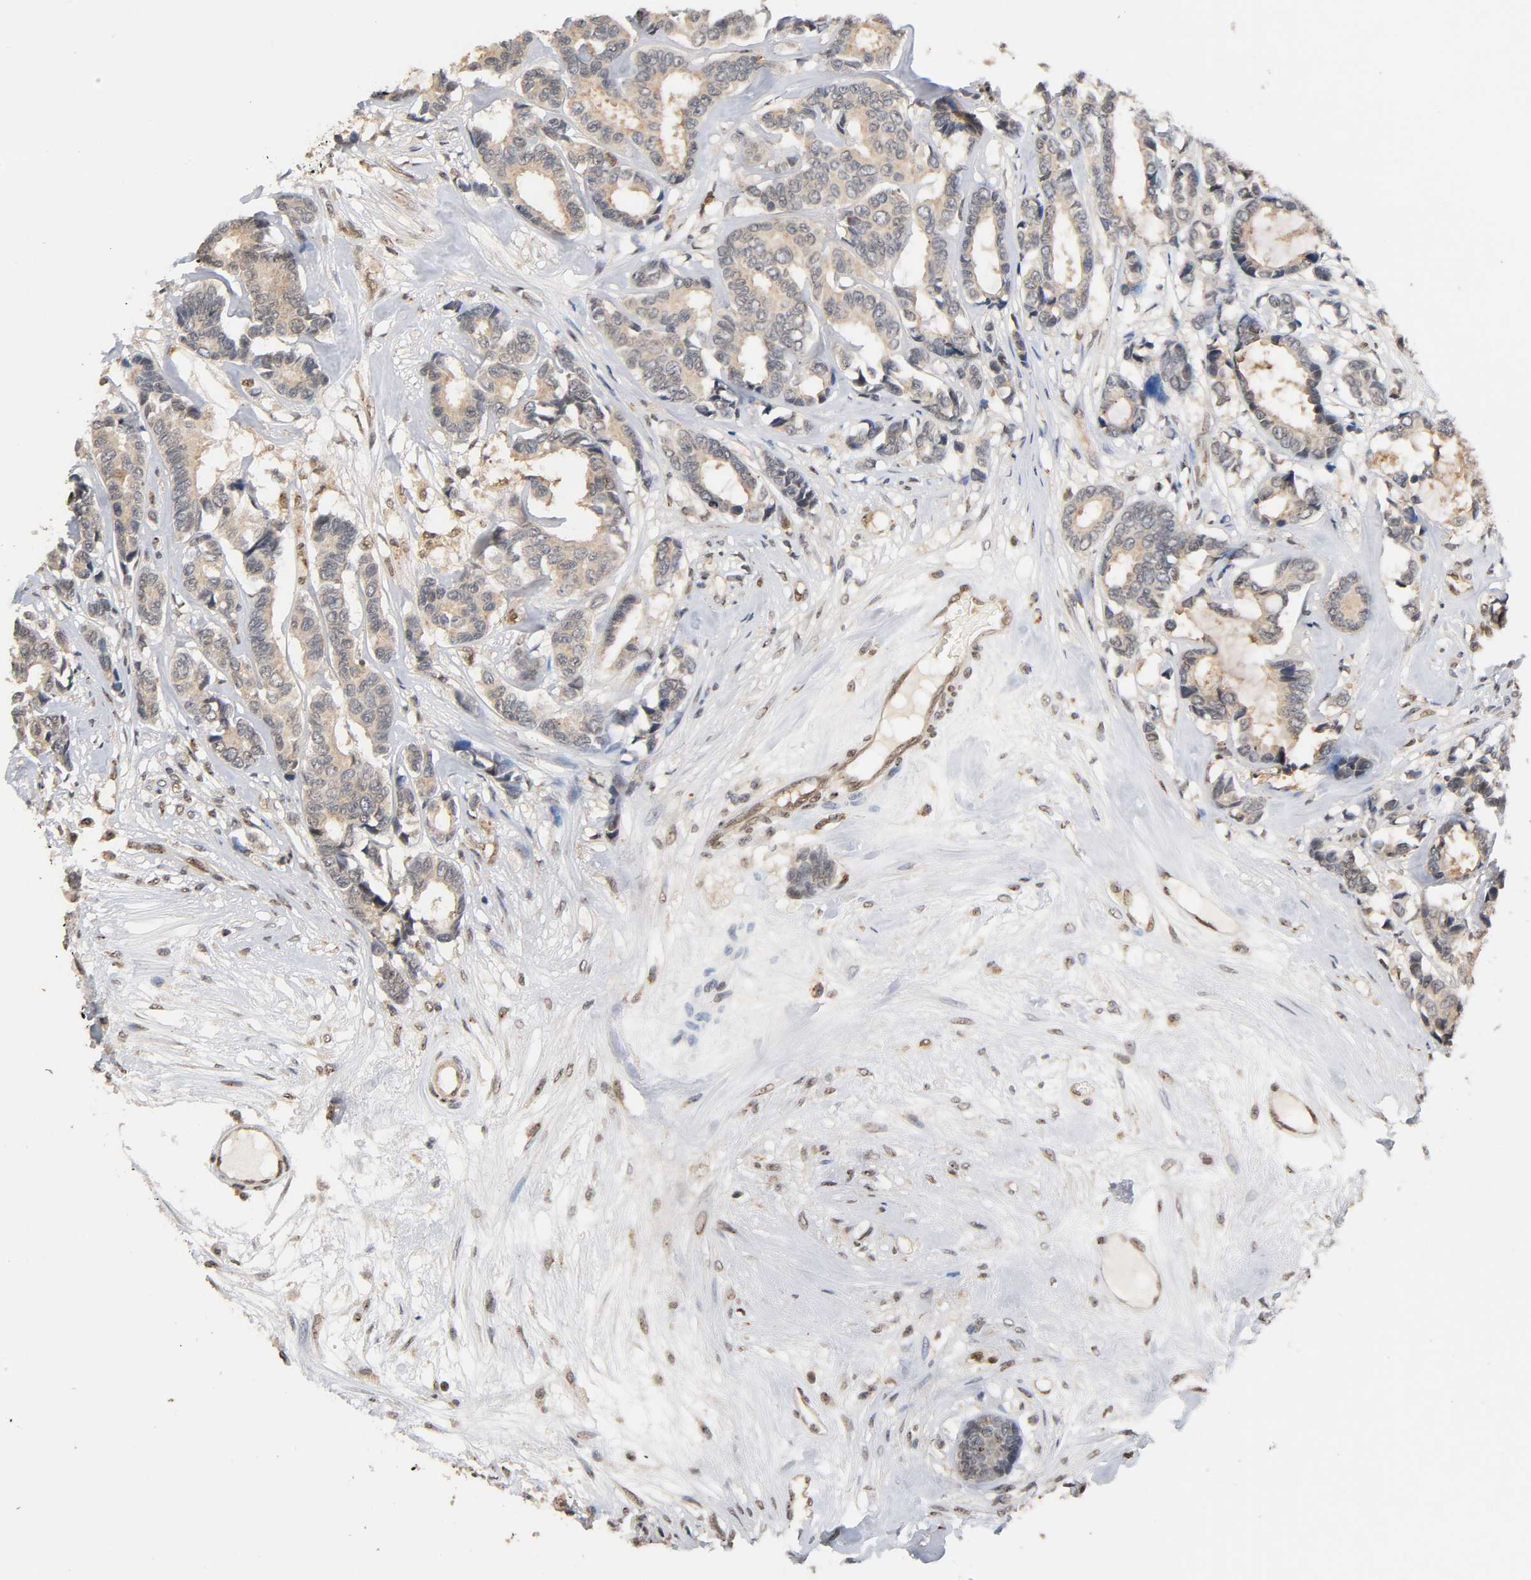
{"staining": {"intensity": "weak", "quantity": "25%-75%", "location": "cytoplasmic/membranous"}, "tissue": "breast cancer", "cell_type": "Tumor cells", "image_type": "cancer", "snomed": [{"axis": "morphology", "description": "Duct carcinoma"}, {"axis": "topography", "description": "Breast"}], "caption": "Infiltrating ductal carcinoma (breast) tissue exhibits weak cytoplasmic/membranous staining in about 25%-75% of tumor cells, visualized by immunohistochemistry.", "gene": "UBC", "patient": {"sex": "female", "age": 87}}